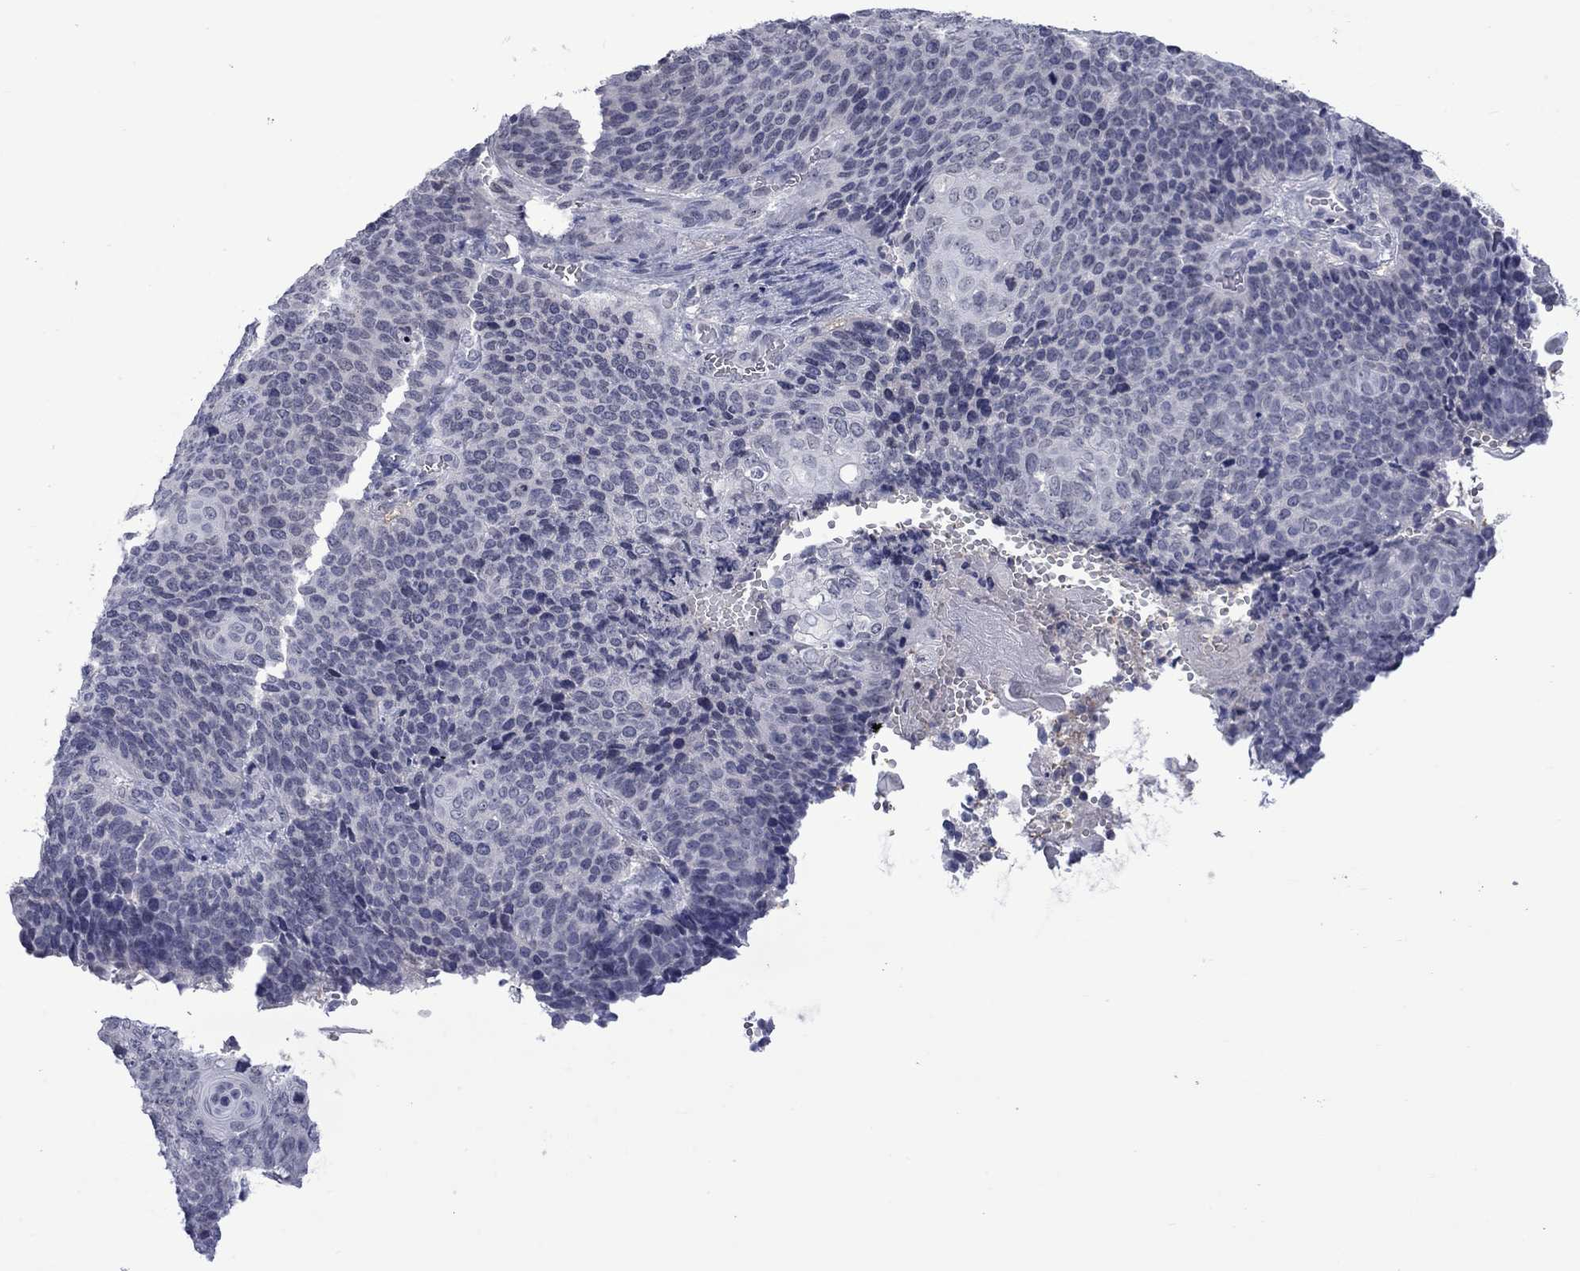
{"staining": {"intensity": "negative", "quantity": "none", "location": "none"}, "tissue": "cervical cancer", "cell_type": "Tumor cells", "image_type": "cancer", "snomed": [{"axis": "morphology", "description": "Squamous cell carcinoma, NOS"}, {"axis": "topography", "description": "Cervix"}], "caption": "Cervical cancer stained for a protein using immunohistochemistry (IHC) reveals no staining tumor cells.", "gene": "NSMF", "patient": {"sex": "female", "age": 39}}